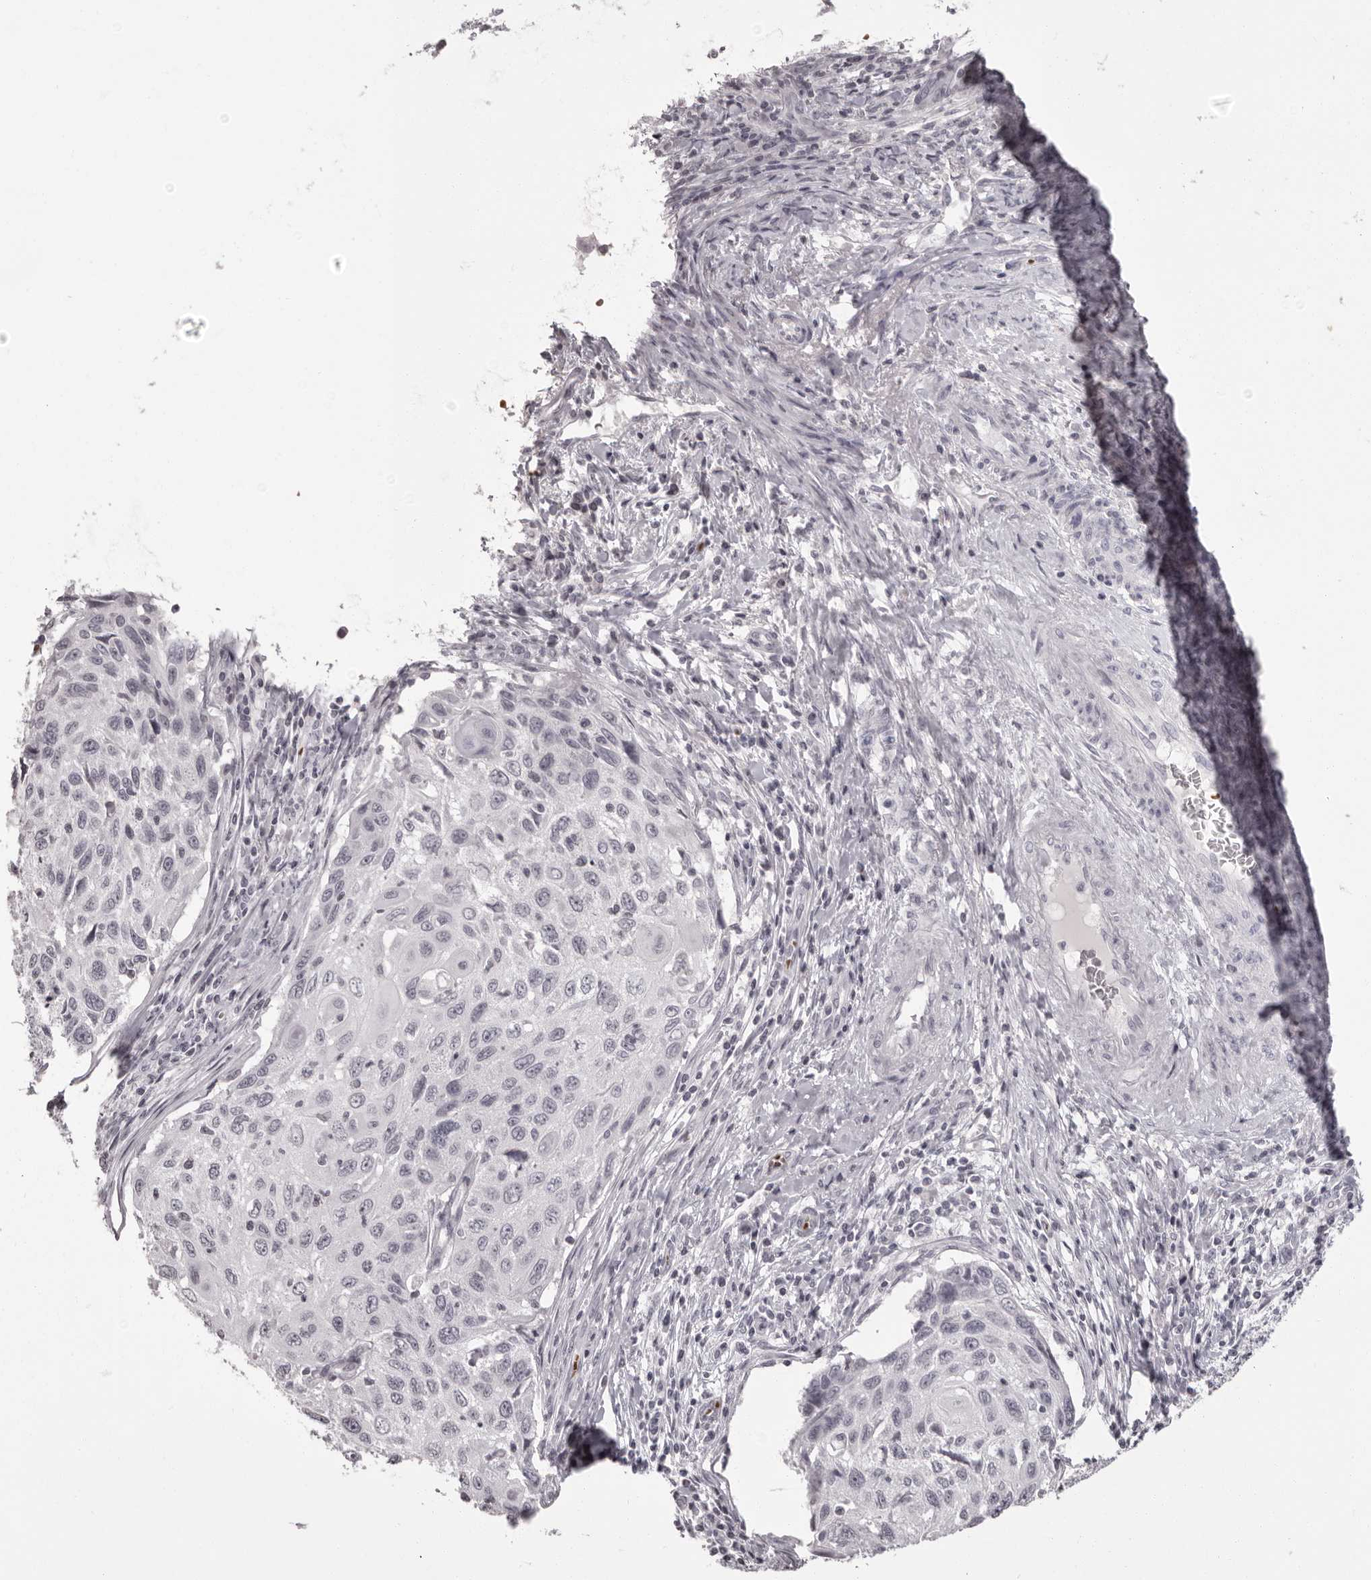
{"staining": {"intensity": "negative", "quantity": "none", "location": "none"}, "tissue": "cervical cancer", "cell_type": "Tumor cells", "image_type": "cancer", "snomed": [{"axis": "morphology", "description": "Squamous cell carcinoma, NOS"}, {"axis": "topography", "description": "Cervix"}], "caption": "The micrograph exhibits no significant staining in tumor cells of squamous cell carcinoma (cervical). (DAB (3,3'-diaminobenzidine) immunohistochemistry (IHC) with hematoxylin counter stain).", "gene": "C8orf74", "patient": {"sex": "female", "age": 70}}